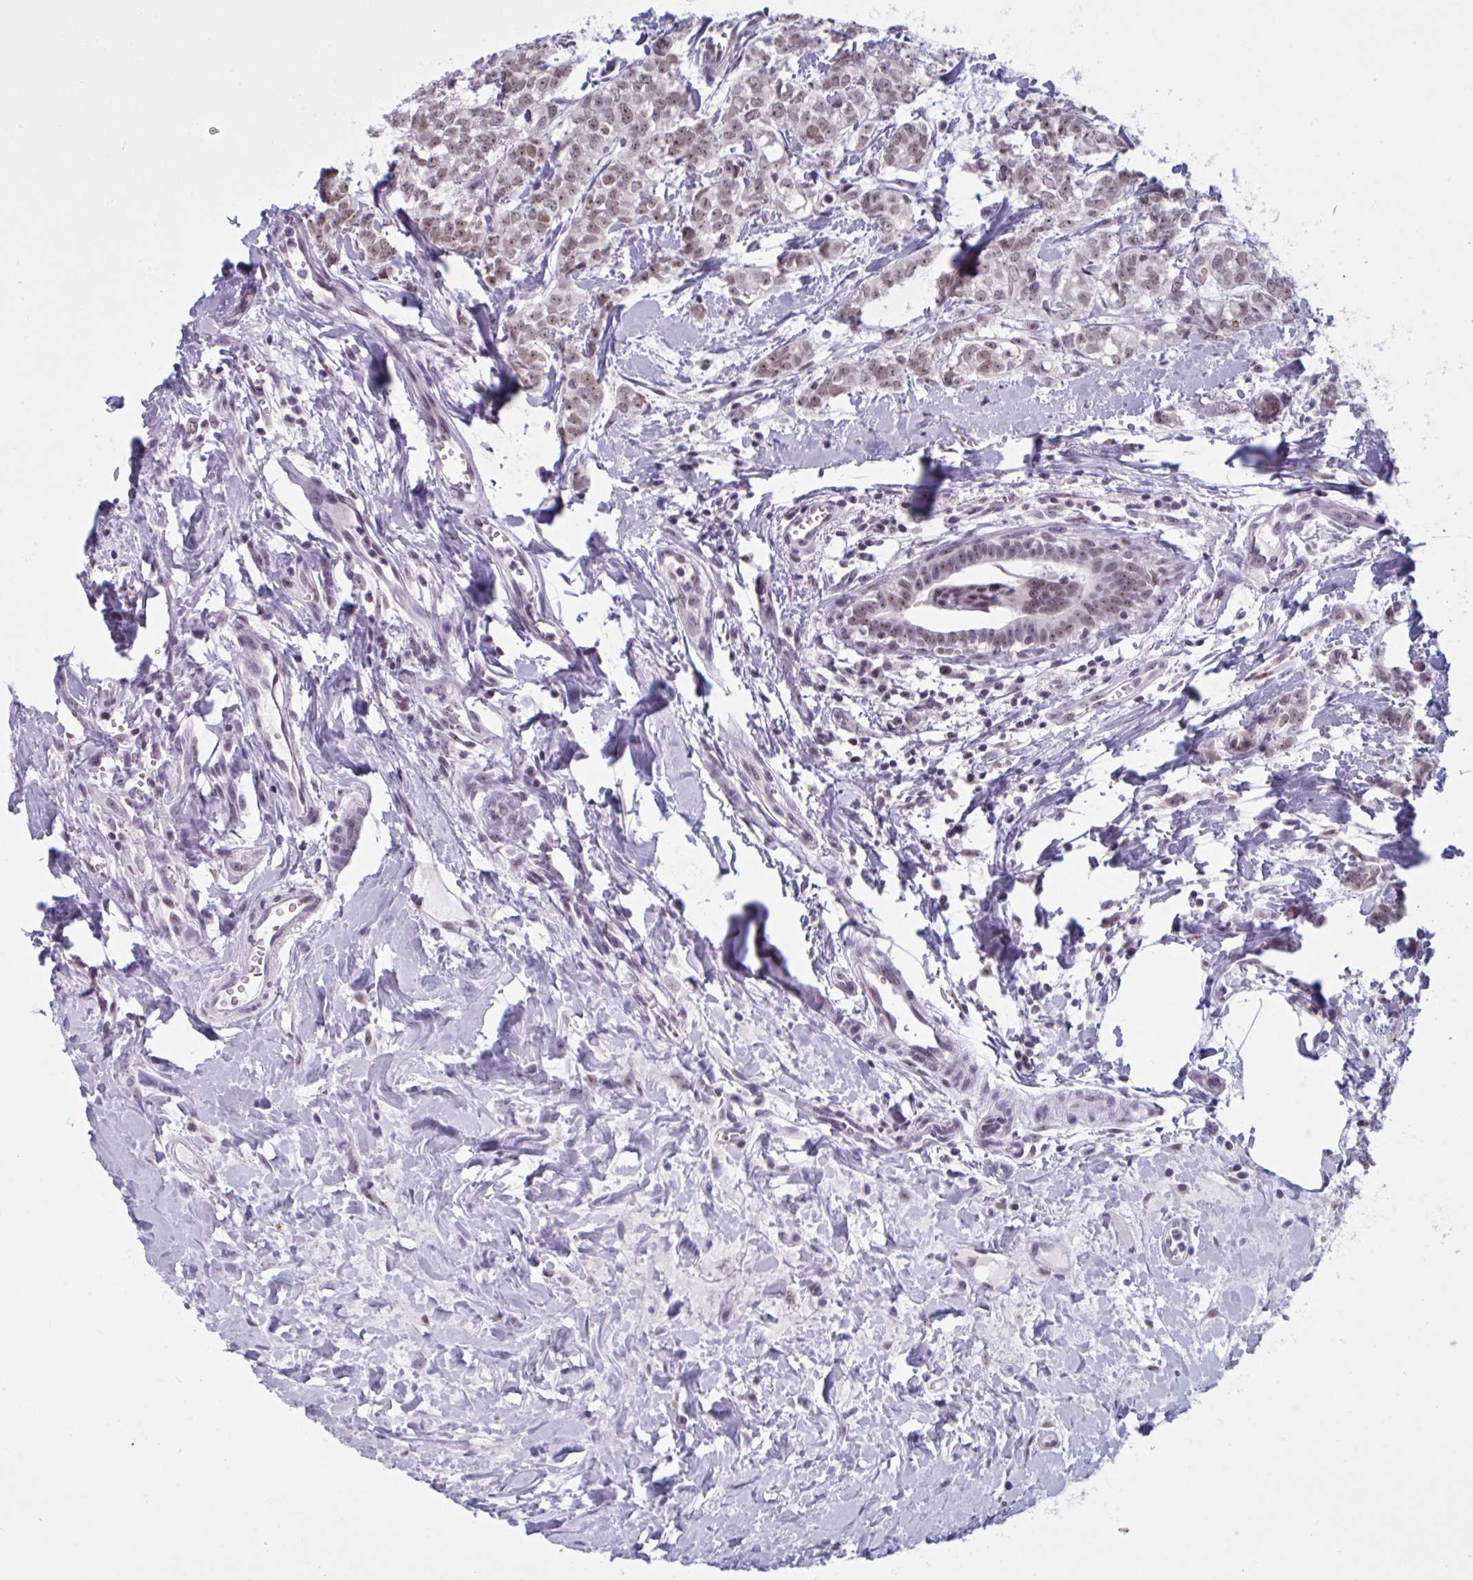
{"staining": {"intensity": "moderate", "quantity": ">75%", "location": "nuclear"}, "tissue": "breast cancer", "cell_type": "Tumor cells", "image_type": "cancer", "snomed": [{"axis": "morphology", "description": "Duct carcinoma"}, {"axis": "topography", "description": "Breast"}], "caption": "Protein analysis of breast cancer tissue demonstrates moderate nuclear expression in about >75% of tumor cells.", "gene": "TGM6", "patient": {"sex": "female", "age": 61}}